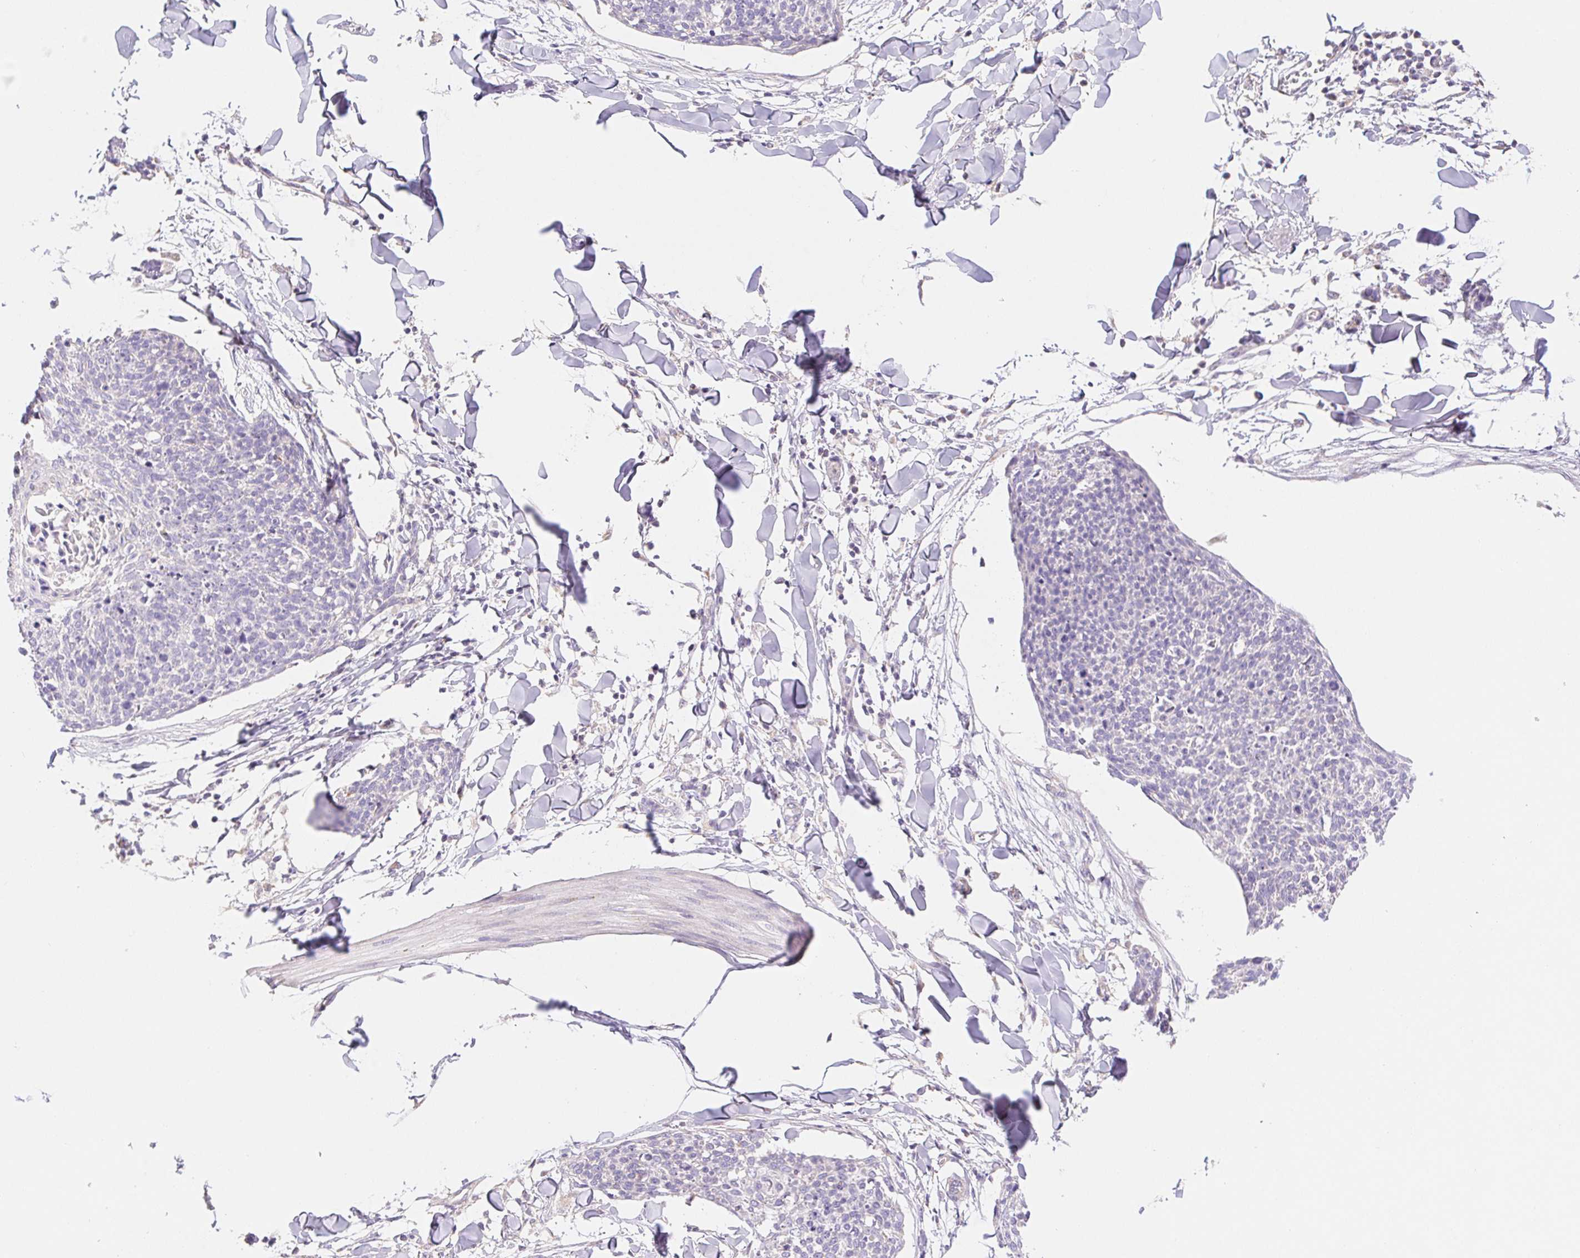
{"staining": {"intensity": "negative", "quantity": "none", "location": "none"}, "tissue": "skin cancer", "cell_type": "Tumor cells", "image_type": "cancer", "snomed": [{"axis": "morphology", "description": "Squamous cell carcinoma, NOS"}, {"axis": "topography", "description": "Skin"}, {"axis": "topography", "description": "Vulva"}], "caption": "High power microscopy micrograph of an IHC photomicrograph of squamous cell carcinoma (skin), revealing no significant positivity in tumor cells.", "gene": "FKBP6", "patient": {"sex": "female", "age": 75}}